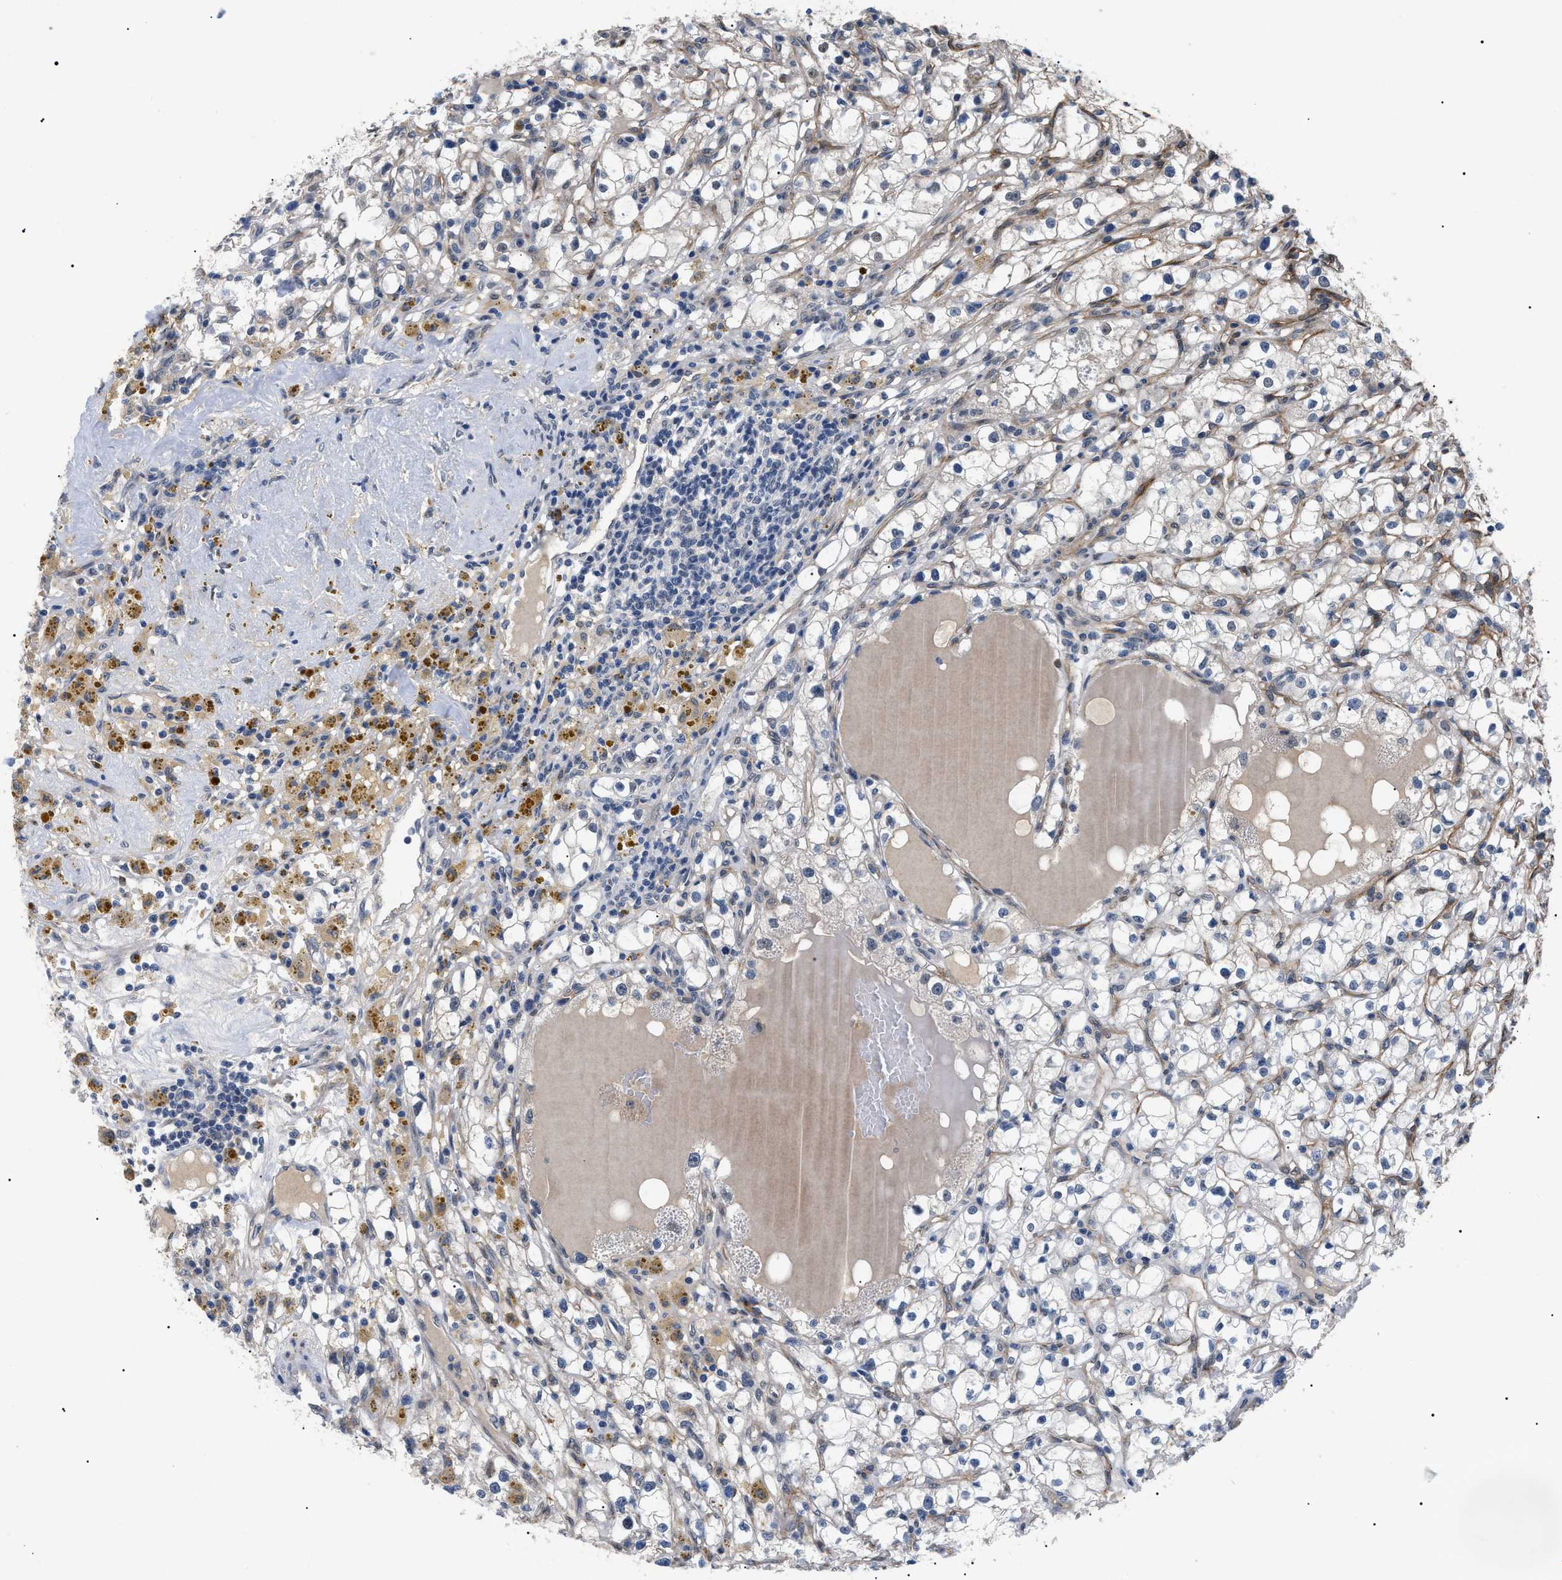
{"staining": {"intensity": "weak", "quantity": "25%-75%", "location": "cytoplasmic/membranous"}, "tissue": "renal cancer", "cell_type": "Tumor cells", "image_type": "cancer", "snomed": [{"axis": "morphology", "description": "Adenocarcinoma, NOS"}, {"axis": "topography", "description": "Kidney"}], "caption": "Tumor cells show weak cytoplasmic/membranous staining in about 25%-75% of cells in renal cancer. (brown staining indicates protein expression, while blue staining denotes nuclei).", "gene": "CRCP", "patient": {"sex": "male", "age": 56}}